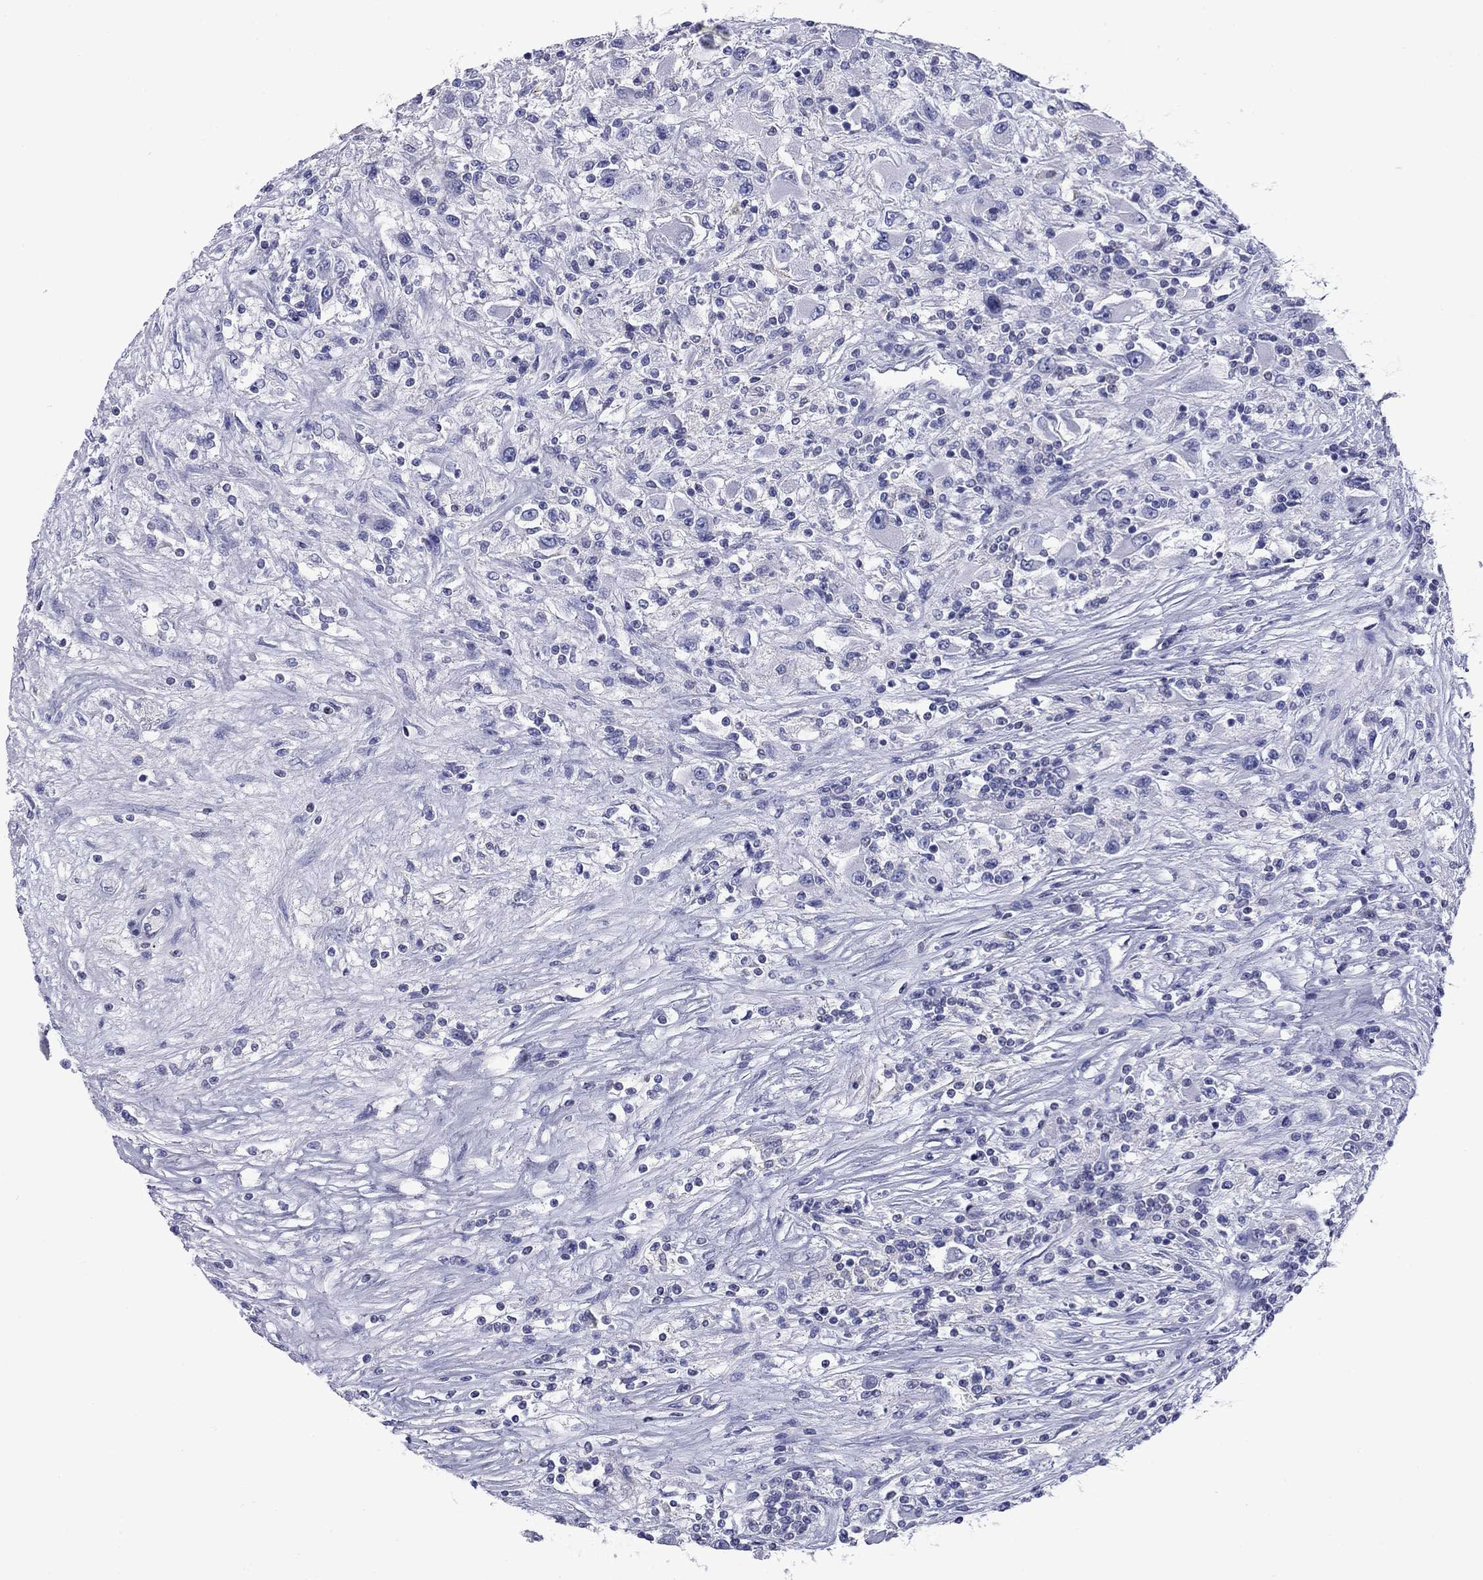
{"staining": {"intensity": "negative", "quantity": "none", "location": "none"}, "tissue": "renal cancer", "cell_type": "Tumor cells", "image_type": "cancer", "snomed": [{"axis": "morphology", "description": "Adenocarcinoma, NOS"}, {"axis": "topography", "description": "Kidney"}], "caption": "Protein analysis of renal cancer (adenocarcinoma) reveals no significant staining in tumor cells.", "gene": "ACADSB", "patient": {"sex": "female", "age": 67}}